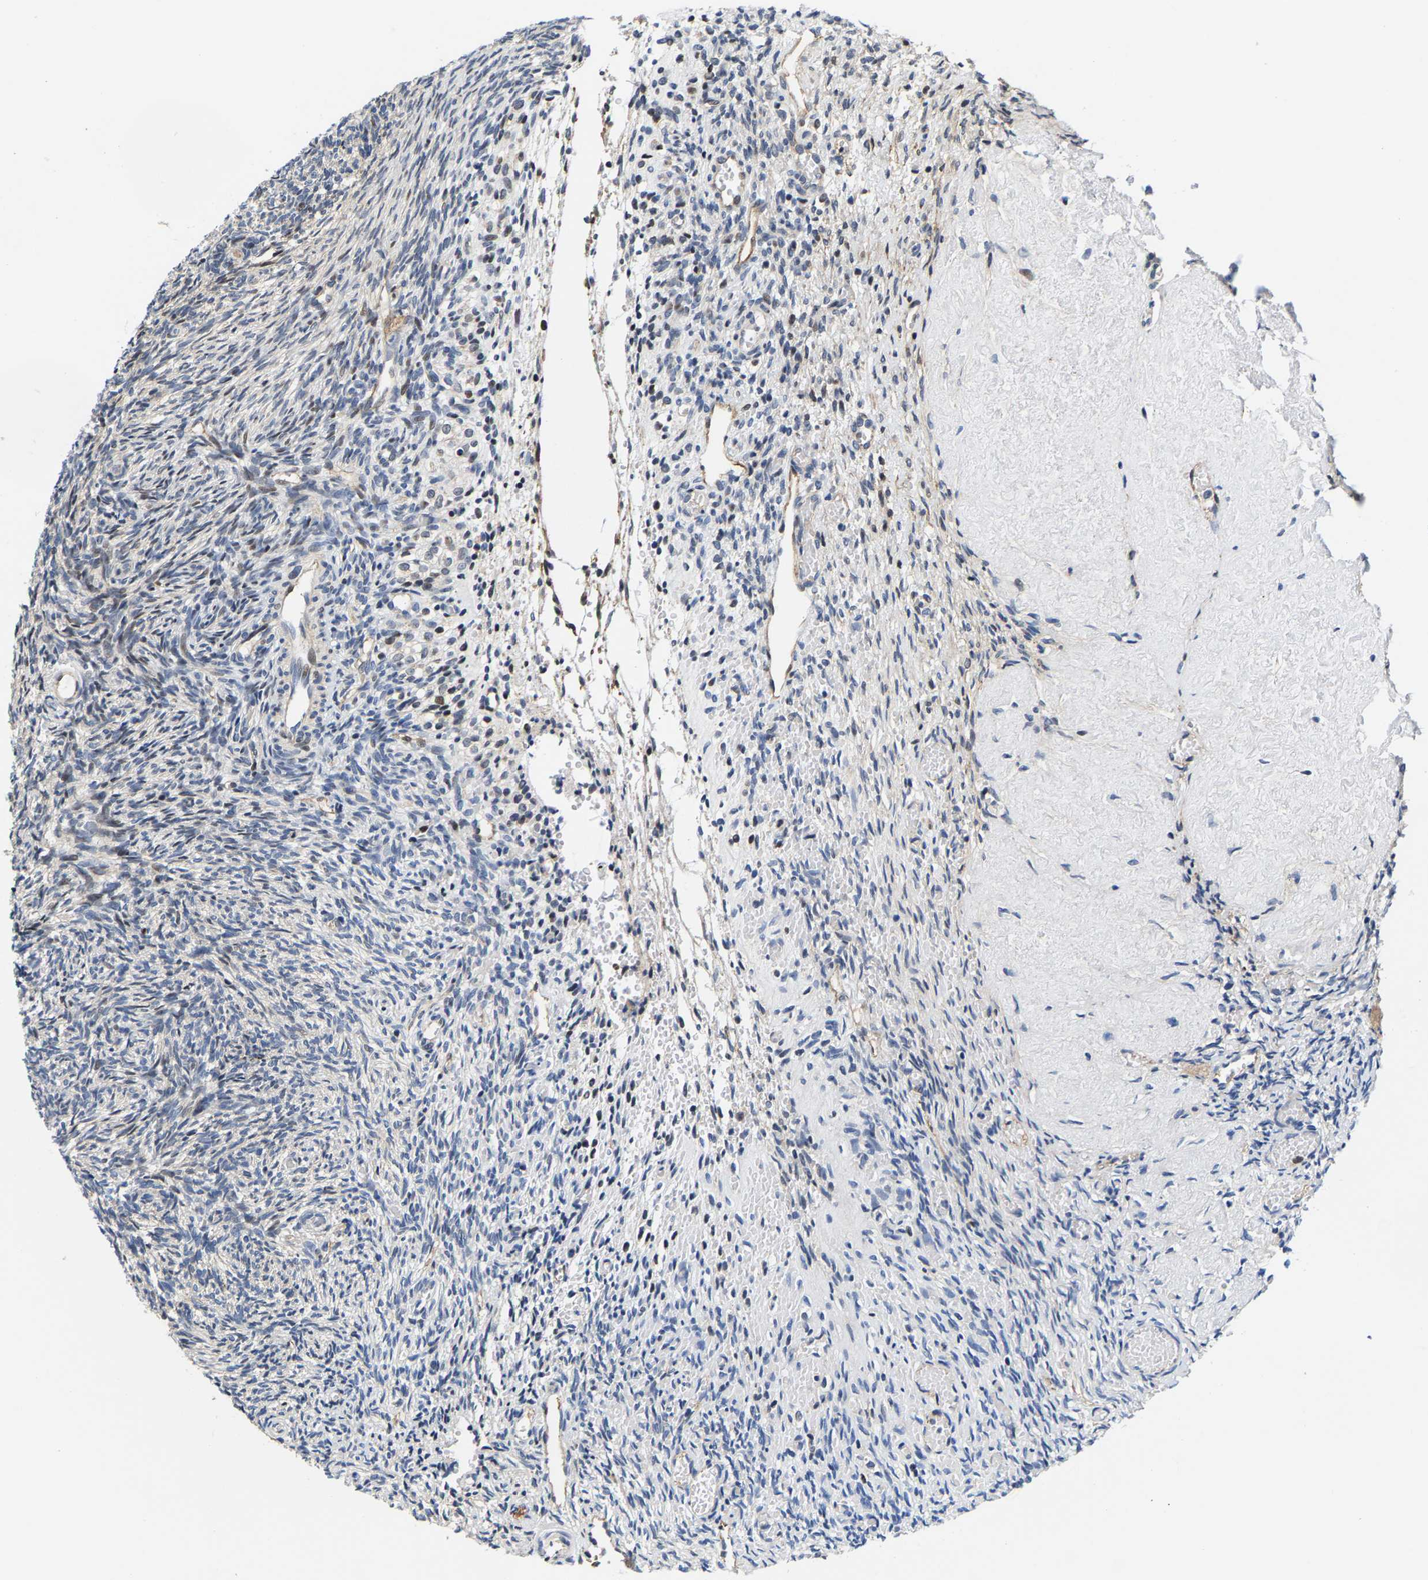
{"staining": {"intensity": "weak", "quantity": "<25%", "location": "nuclear"}, "tissue": "ovary", "cell_type": "Ovarian stroma cells", "image_type": "normal", "snomed": [{"axis": "morphology", "description": "Normal tissue, NOS"}, {"axis": "topography", "description": "Ovary"}], "caption": "There is no significant staining in ovarian stroma cells of ovary. (Brightfield microscopy of DAB (3,3'-diaminobenzidine) IHC at high magnification).", "gene": "GTPBP10", "patient": {"sex": "female", "age": 41}}